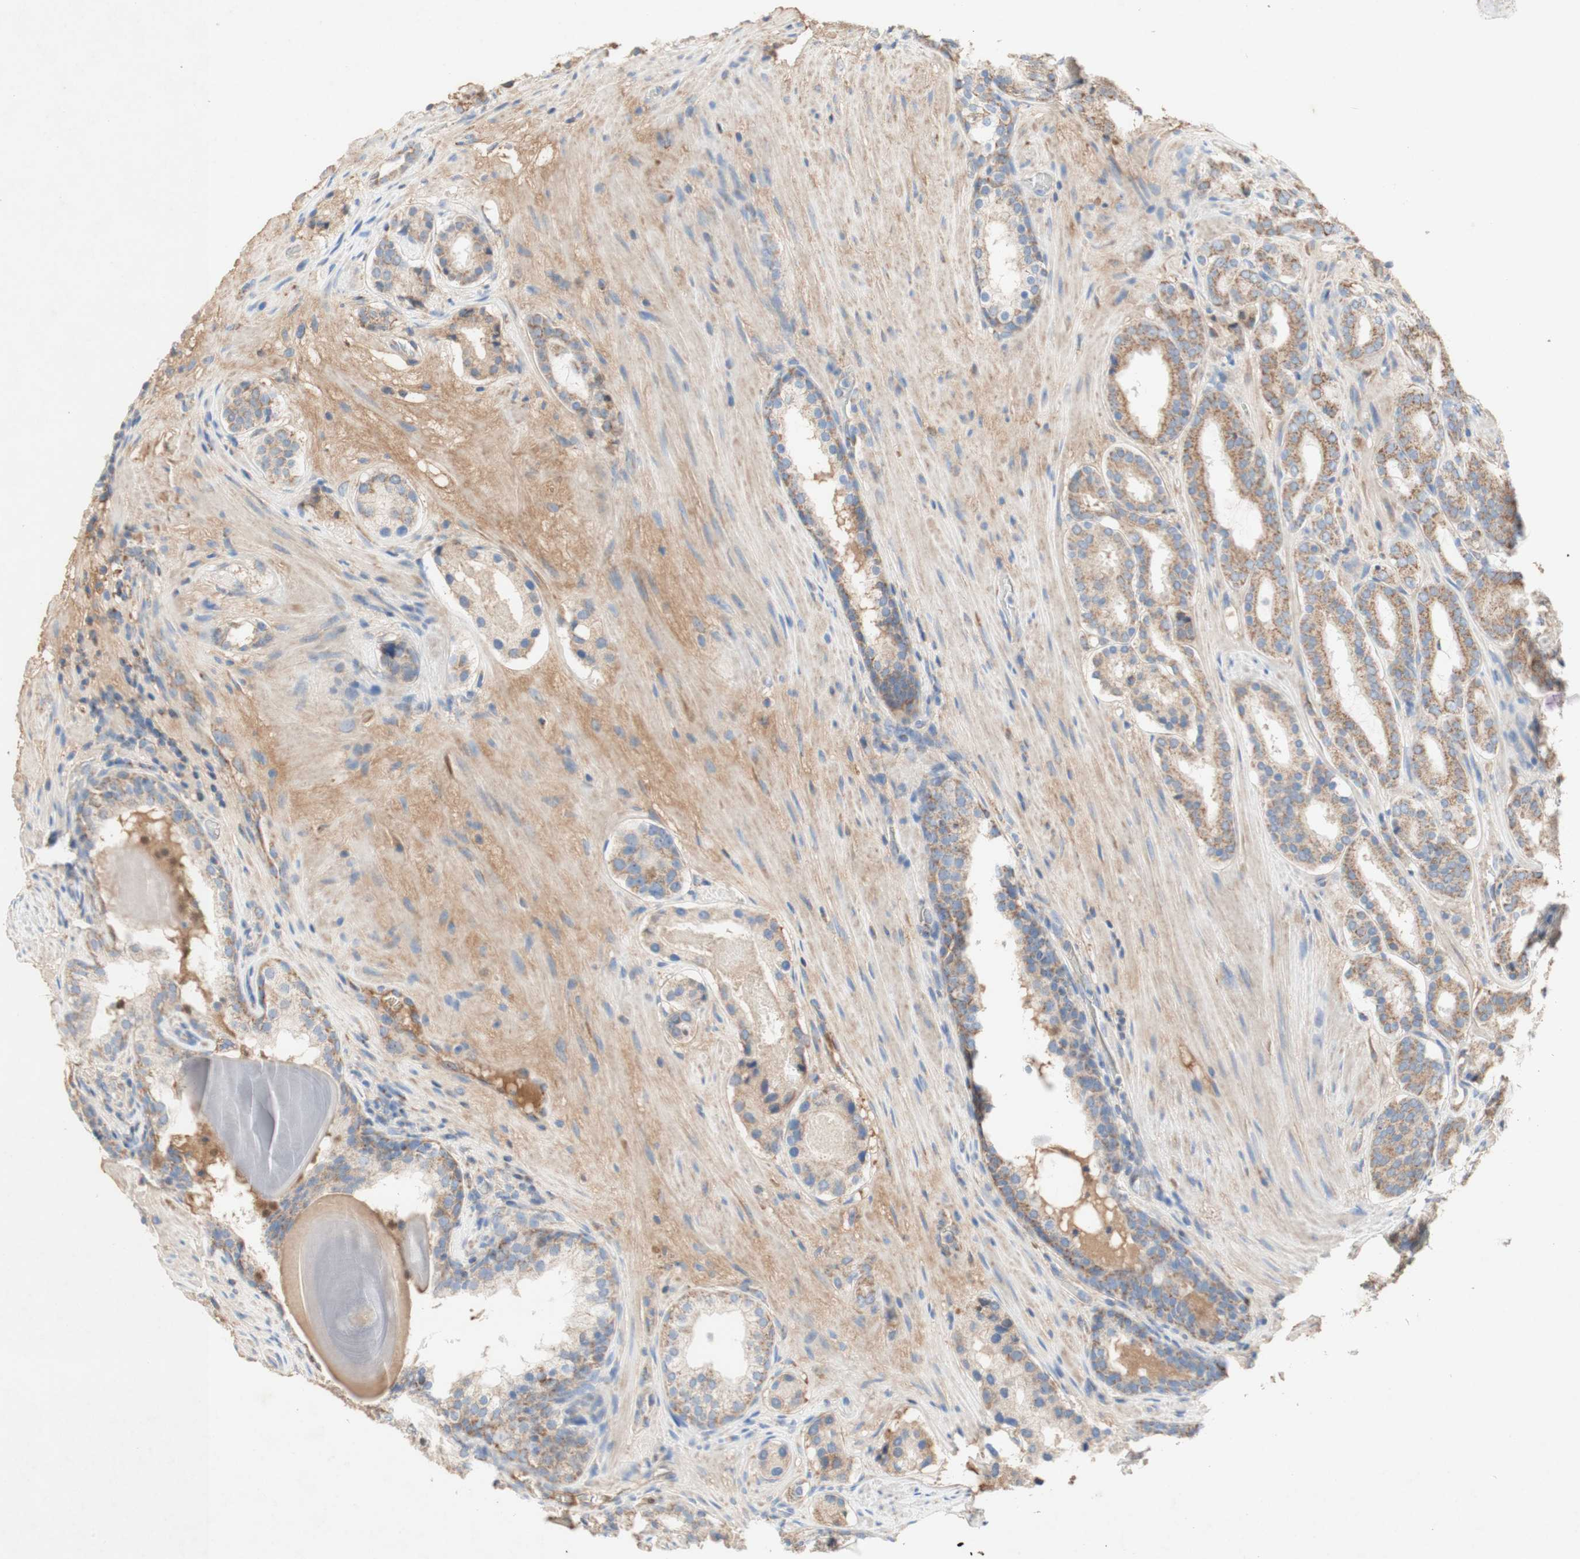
{"staining": {"intensity": "moderate", "quantity": ">75%", "location": "cytoplasmic/membranous"}, "tissue": "prostate cancer", "cell_type": "Tumor cells", "image_type": "cancer", "snomed": [{"axis": "morphology", "description": "Adenocarcinoma, Low grade"}, {"axis": "topography", "description": "Prostate"}], "caption": "Protein staining shows moderate cytoplasmic/membranous expression in approximately >75% of tumor cells in prostate low-grade adenocarcinoma.", "gene": "SDHB", "patient": {"sex": "male", "age": 69}}